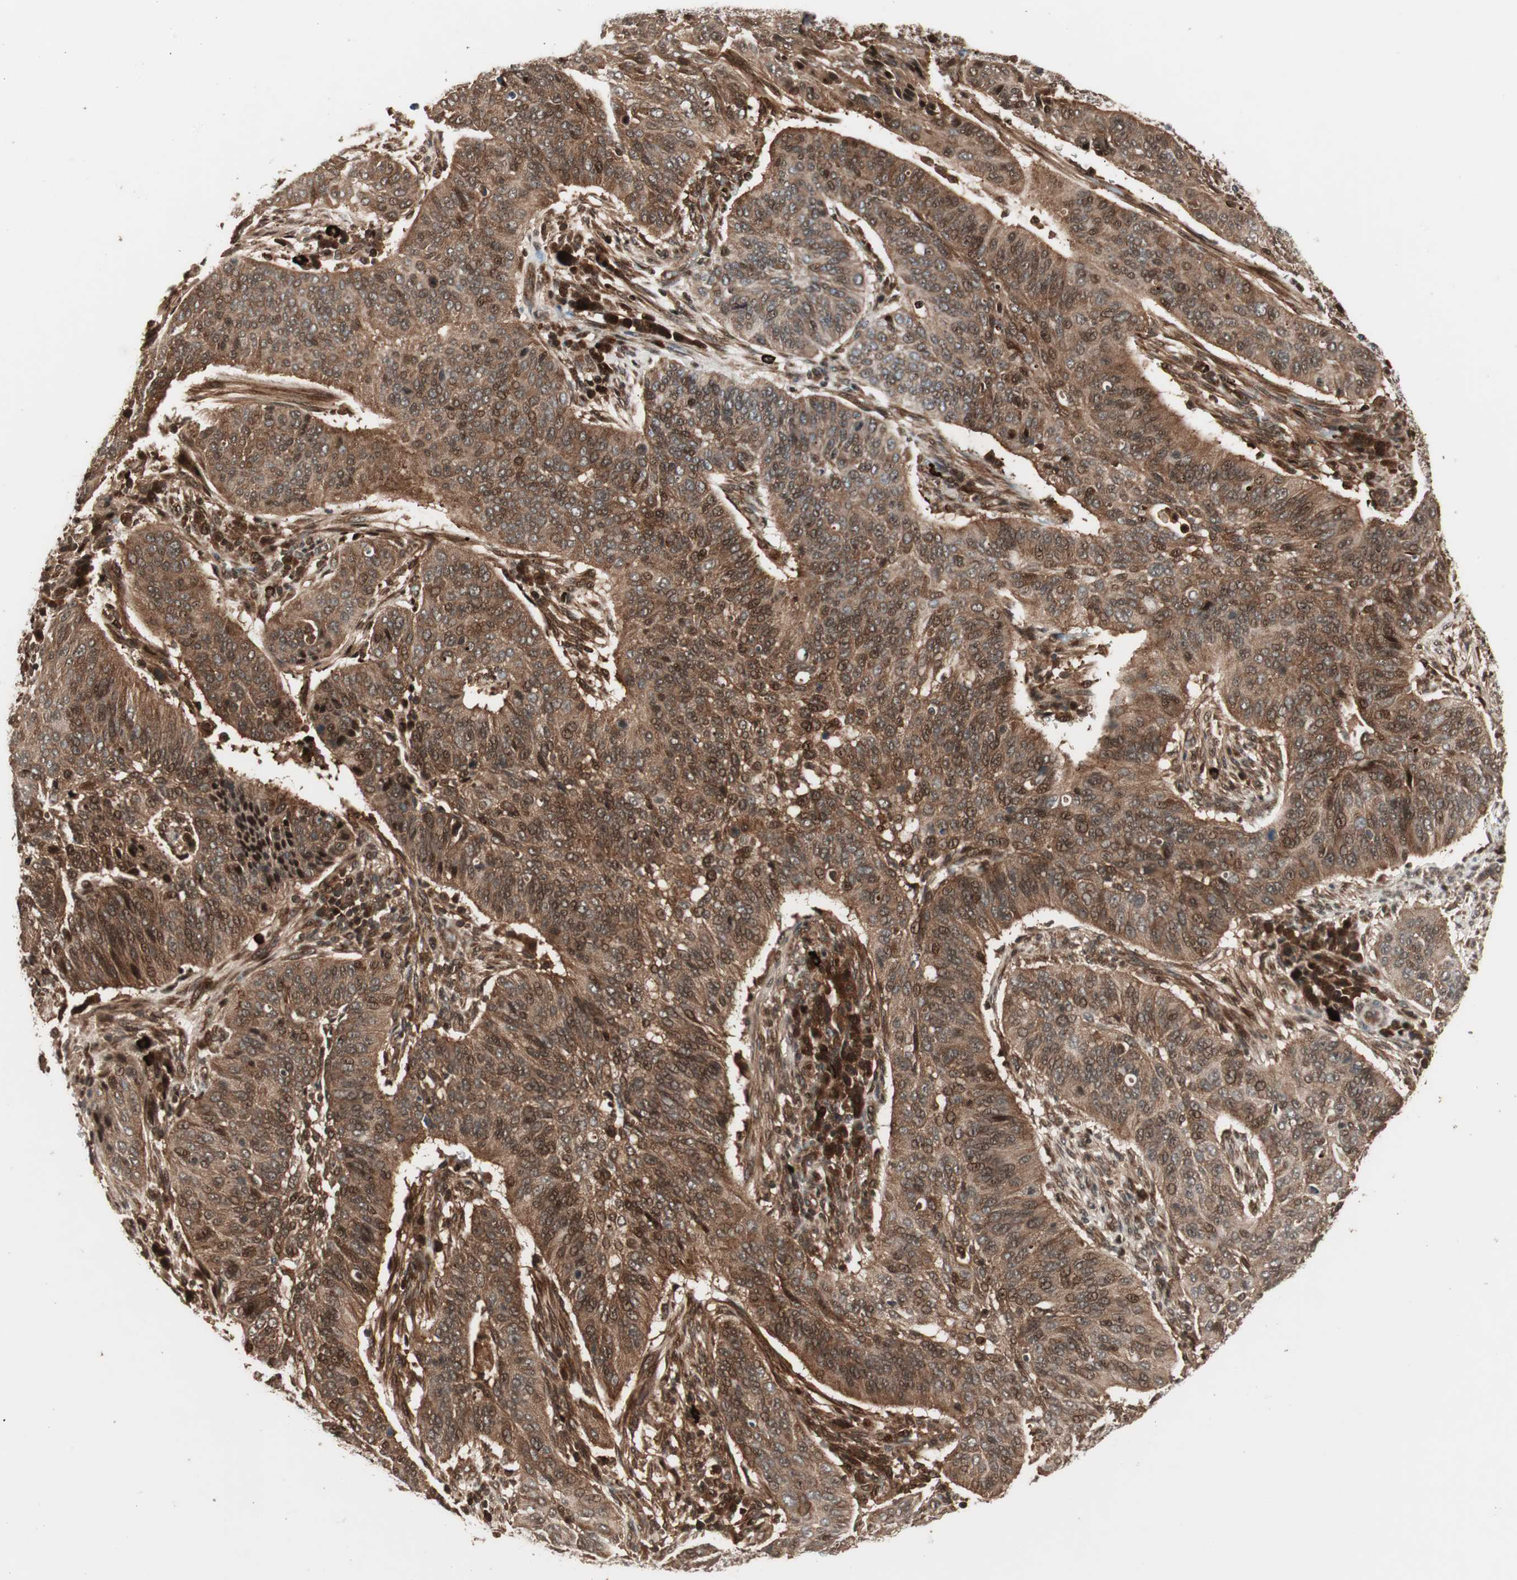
{"staining": {"intensity": "strong", "quantity": ">75%", "location": "cytoplasmic/membranous,nuclear"}, "tissue": "cervical cancer", "cell_type": "Tumor cells", "image_type": "cancer", "snomed": [{"axis": "morphology", "description": "Squamous cell carcinoma, NOS"}, {"axis": "topography", "description": "Cervix"}], "caption": "Tumor cells reveal high levels of strong cytoplasmic/membranous and nuclear expression in about >75% of cells in cervical squamous cell carcinoma. (Stains: DAB in brown, nuclei in blue, Microscopy: brightfield microscopy at high magnification).", "gene": "PRKG2", "patient": {"sex": "female", "age": 39}}